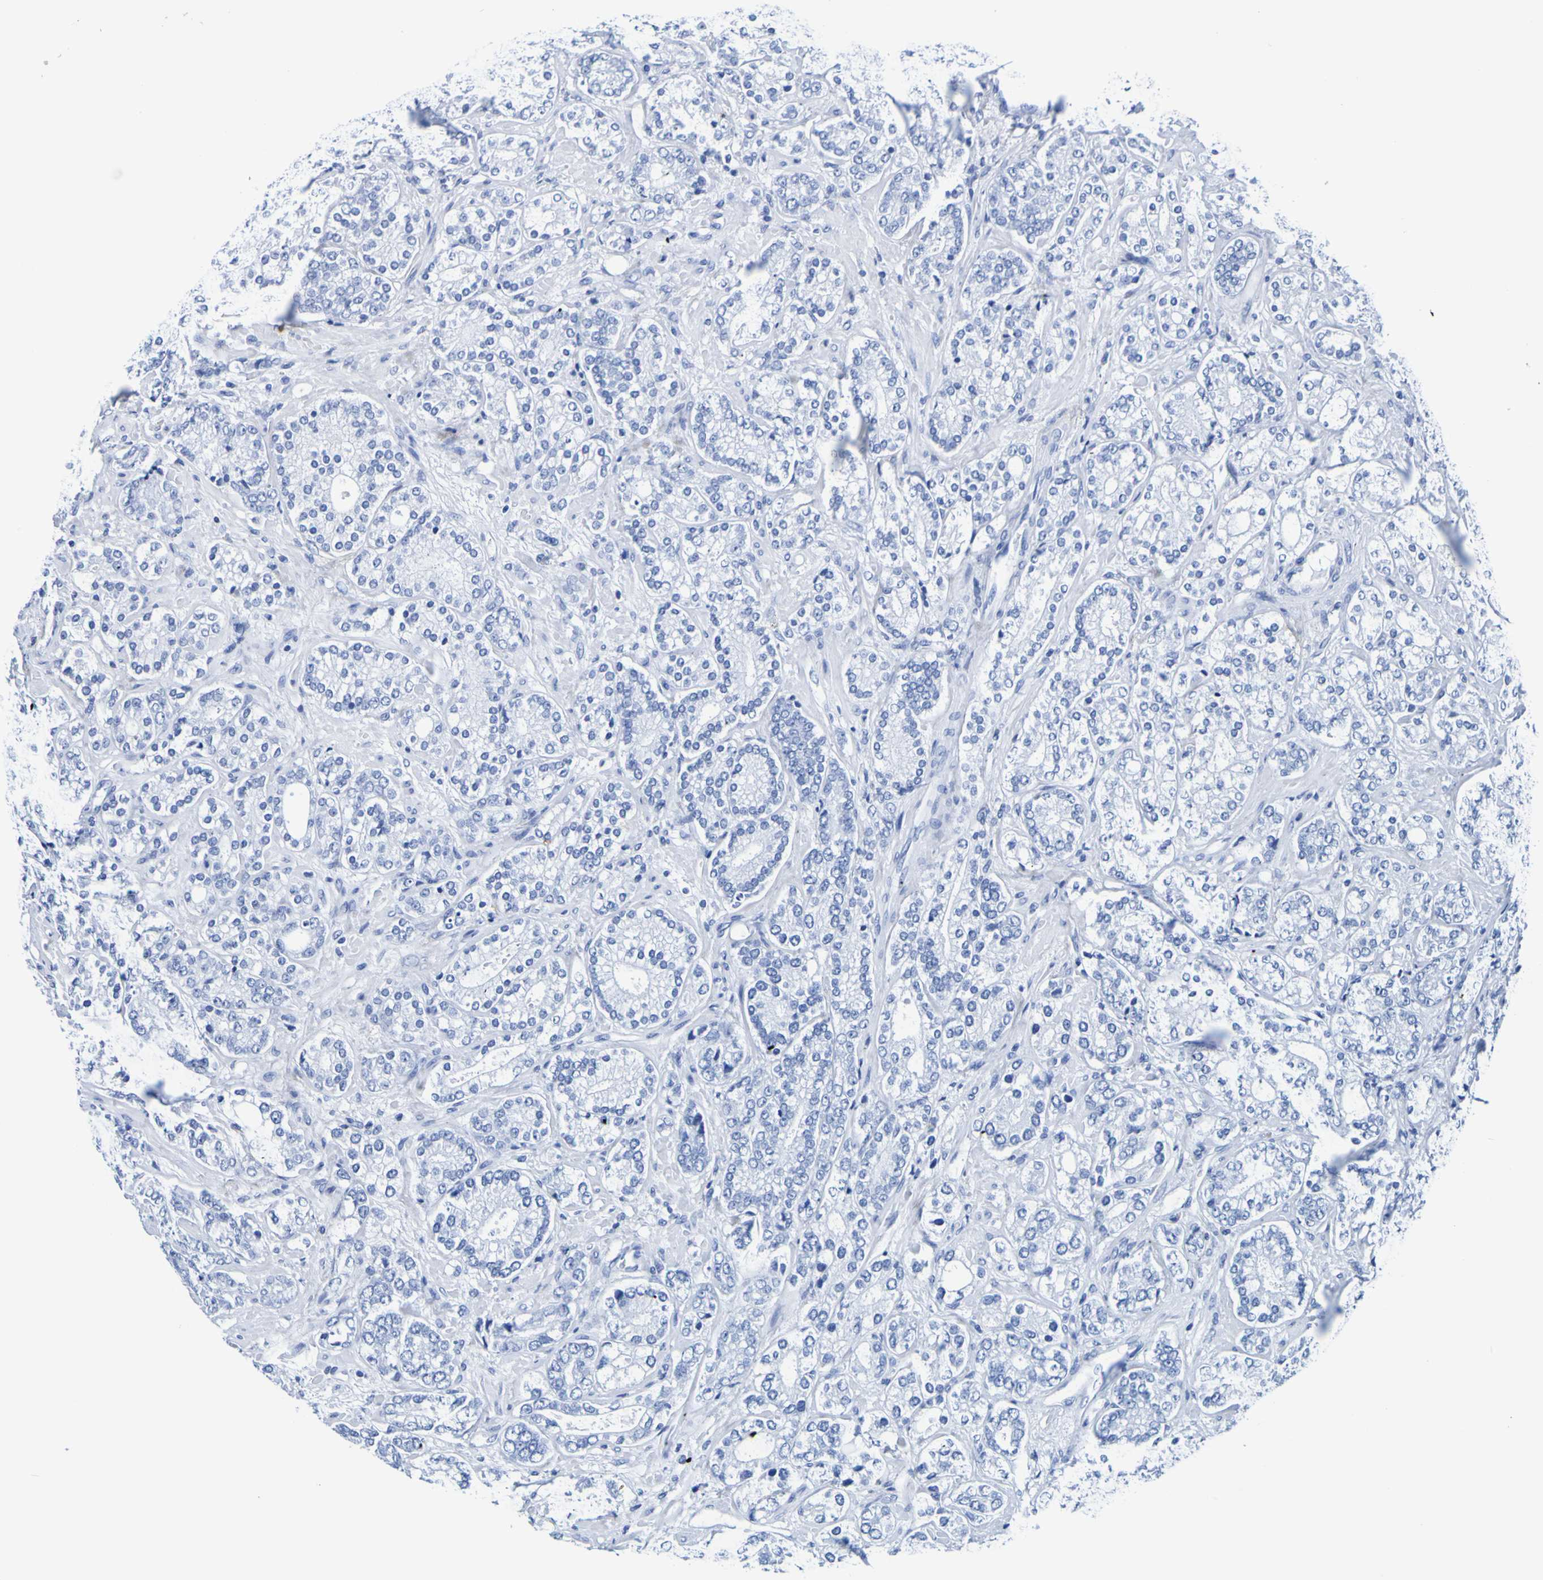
{"staining": {"intensity": "negative", "quantity": "none", "location": "none"}, "tissue": "prostate cancer", "cell_type": "Tumor cells", "image_type": "cancer", "snomed": [{"axis": "morphology", "description": "Adenocarcinoma, High grade"}, {"axis": "topography", "description": "Prostate"}], "caption": "Prostate cancer was stained to show a protein in brown. There is no significant positivity in tumor cells.", "gene": "DPEP1", "patient": {"sex": "male", "age": 61}}